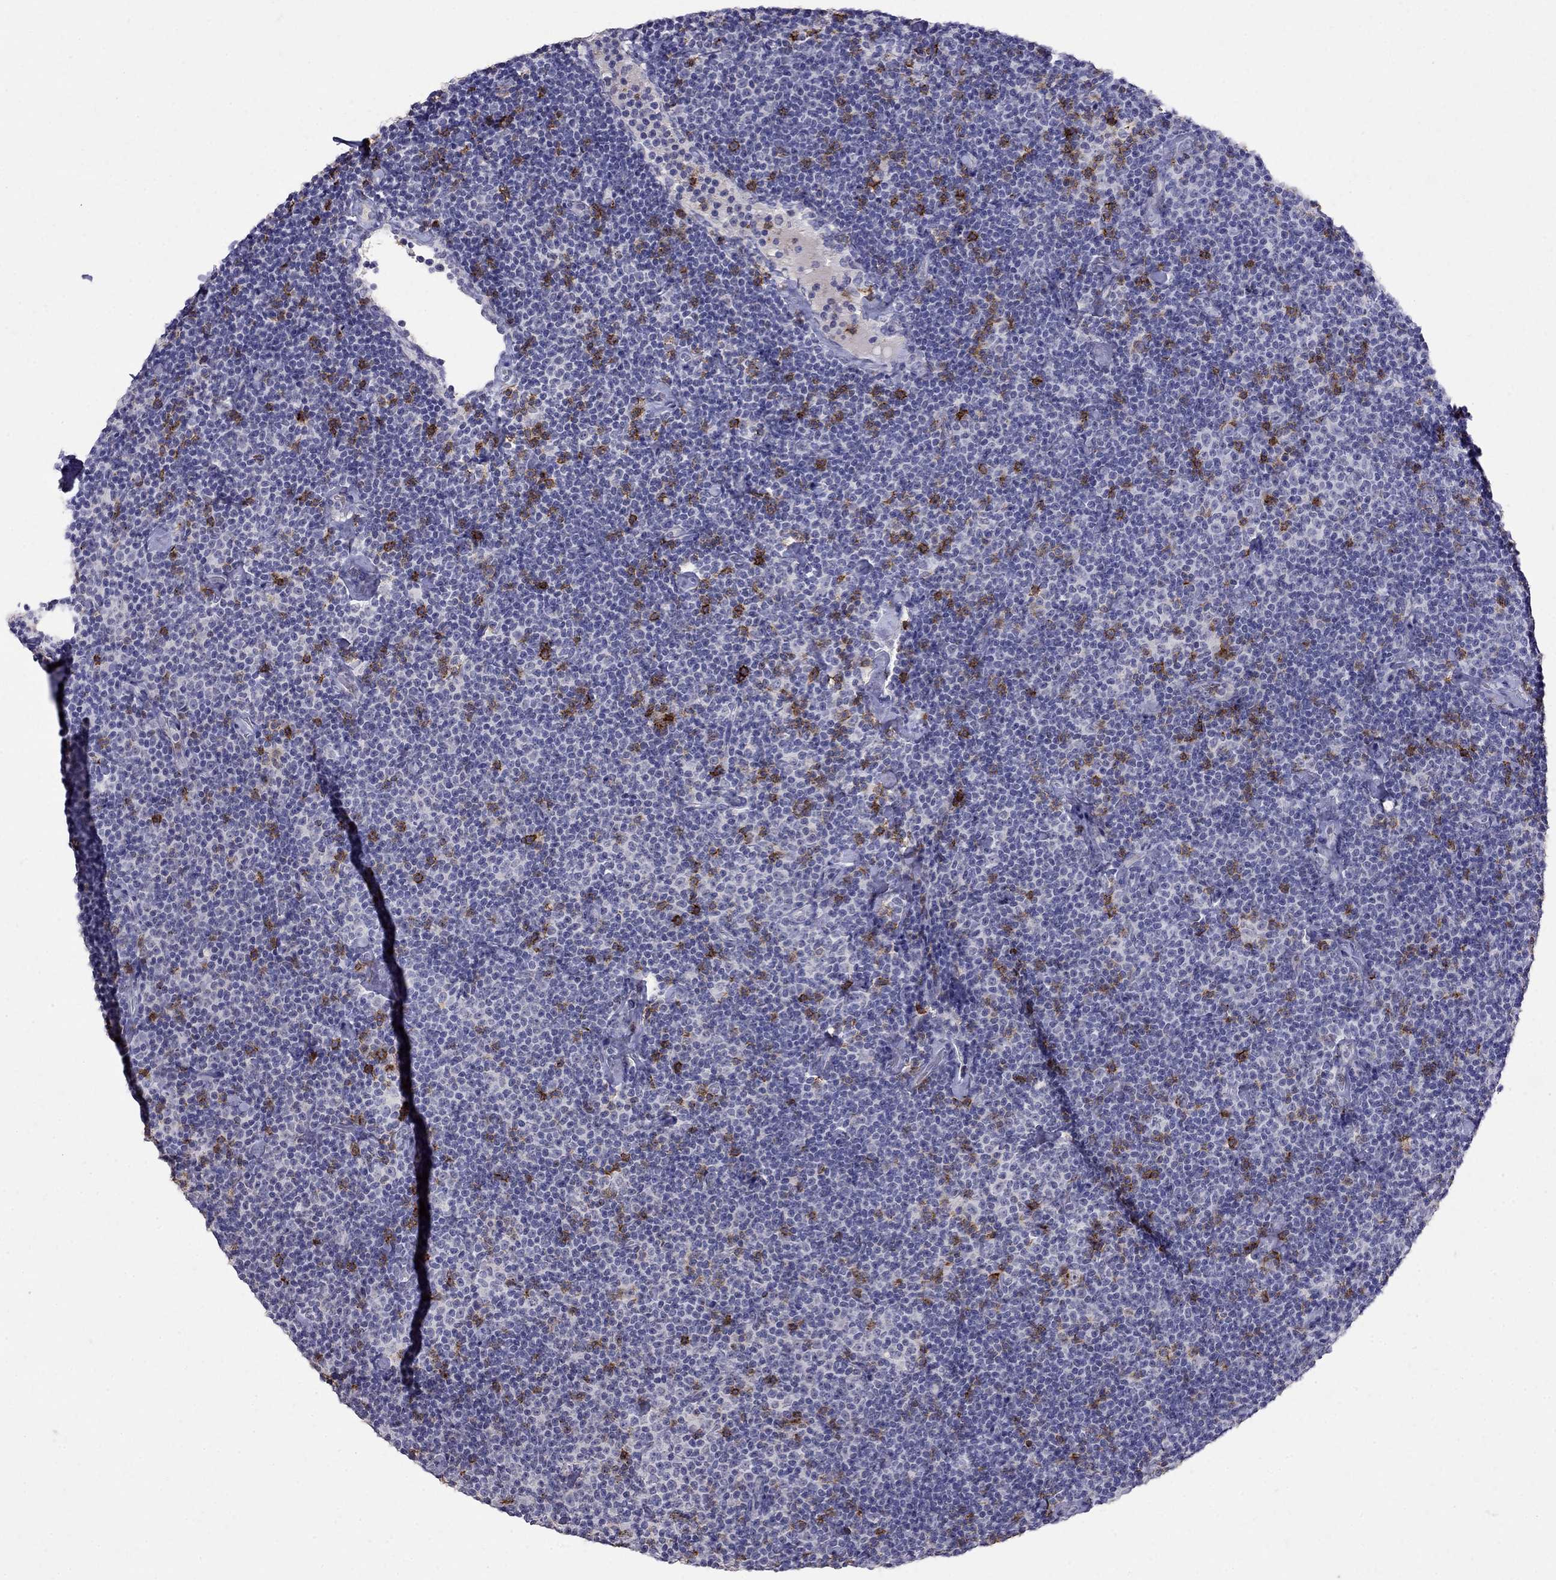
{"staining": {"intensity": "negative", "quantity": "none", "location": "none"}, "tissue": "lymphoma", "cell_type": "Tumor cells", "image_type": "cancer", "snomed": [{"axis": "morphology", "description": "Malignant lymphoma, non-Hodgkin's type, Low grade"}, {"axis": "topography", "description": "Lymph node"}], "caption": "Protein analysis of lymphoma displays no significant staining in tumor cells.", "gene": "CD8B", "patient": {"sex": "male", "age": 81}}